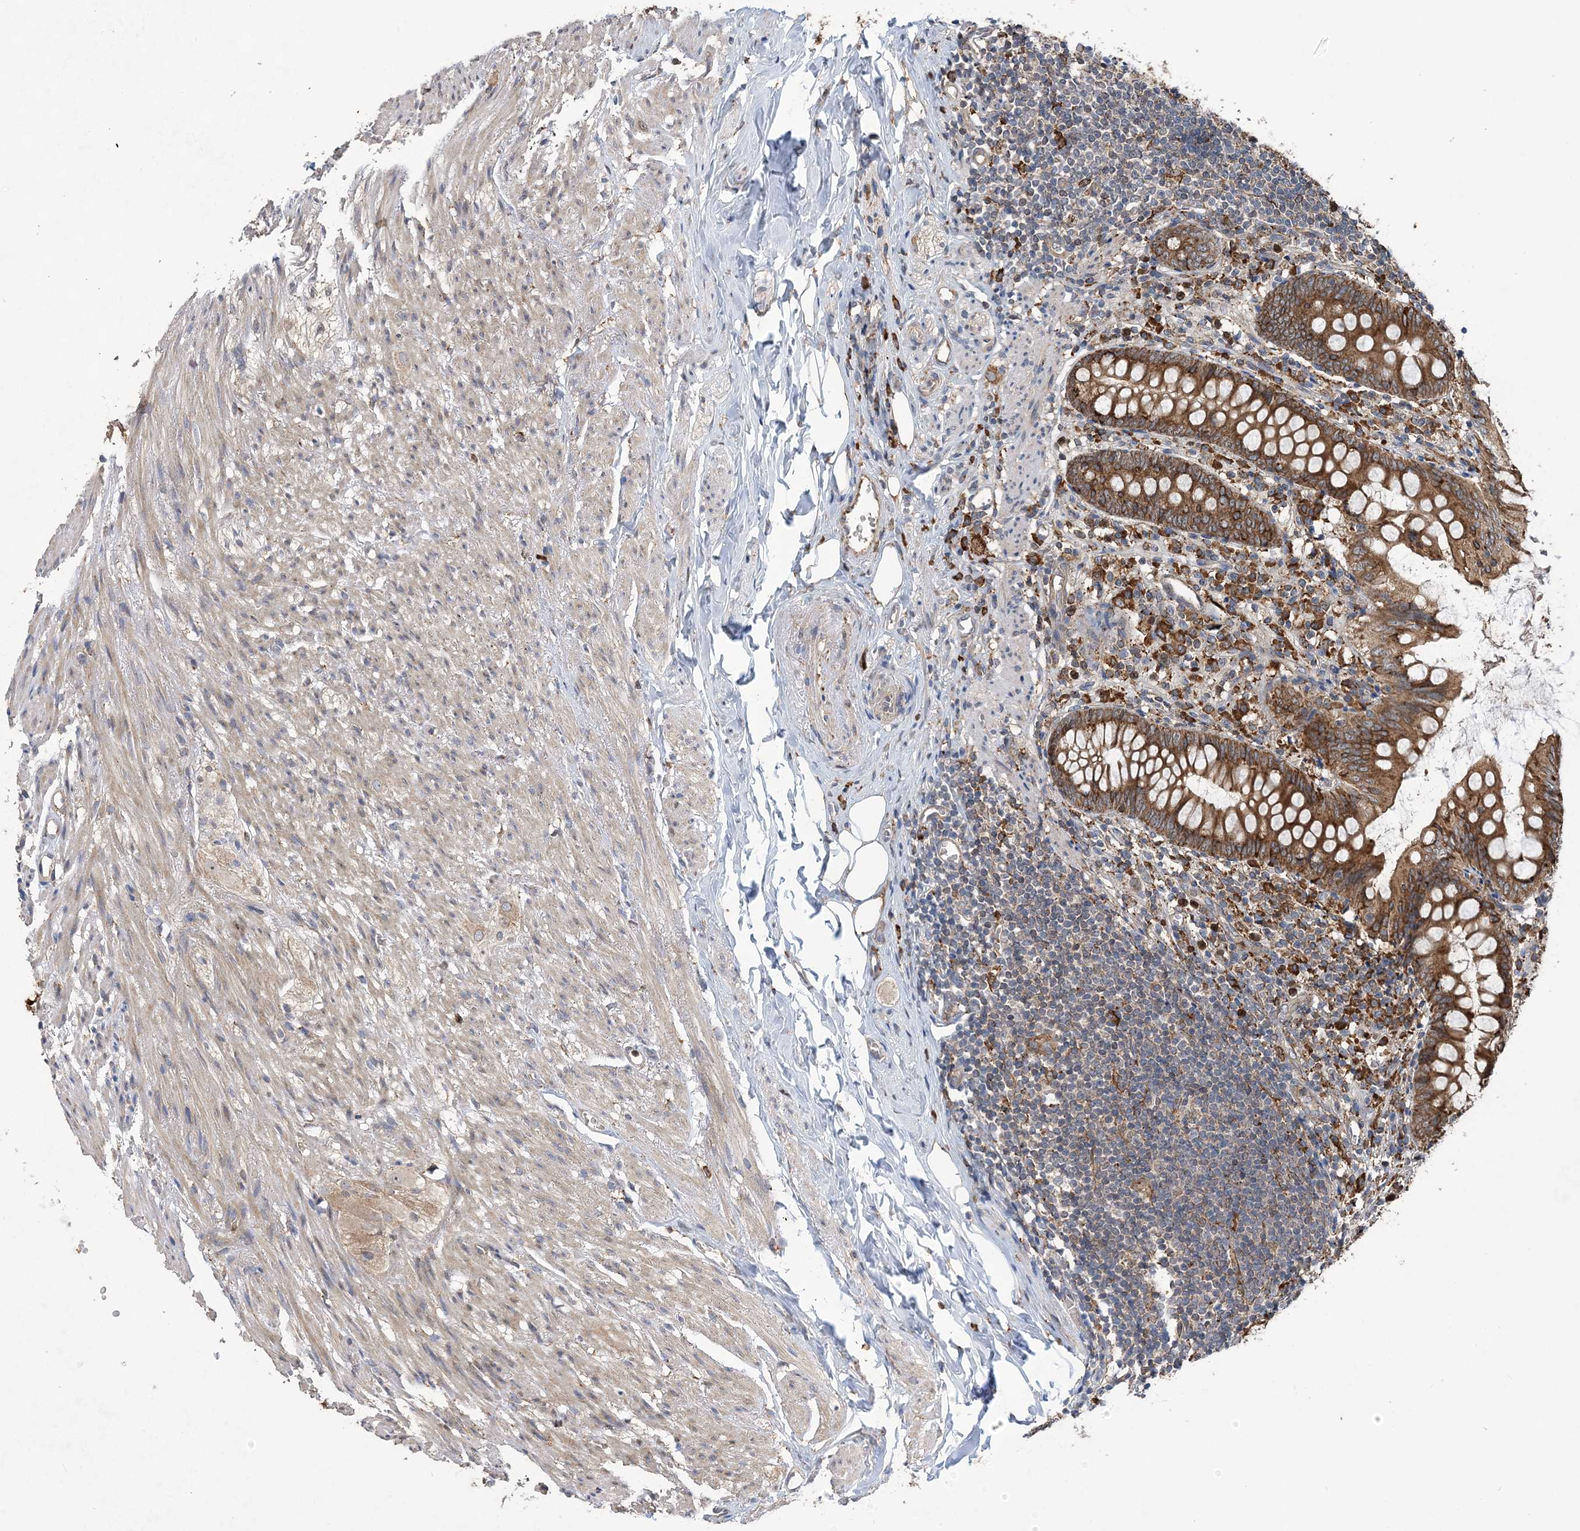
{"staining": {"intensity": "strong", "quantity": ">75%", "location": "cytoplasmic/membranous"}, "tissue": "appendix", "cell_type": "Glandular cells", "image_type": "normal", "snomed": [{"axis": "morphology", "description": "Normal tissue, NOS"}, {"axis": "topography", "description": "Appendix"}], "caption": "Unremarkable appendix reveals strong cytoplasmic/membranous expression in about >75% of glandular cells The staining is performed using DAB (3,3'-diaminobenzidine) brown chromogen to label protein expression. The nuclei are counter-stained blue using hematoxylin..", "gene": "WDR12", "patient": {"sex": "female", "age": 77}}